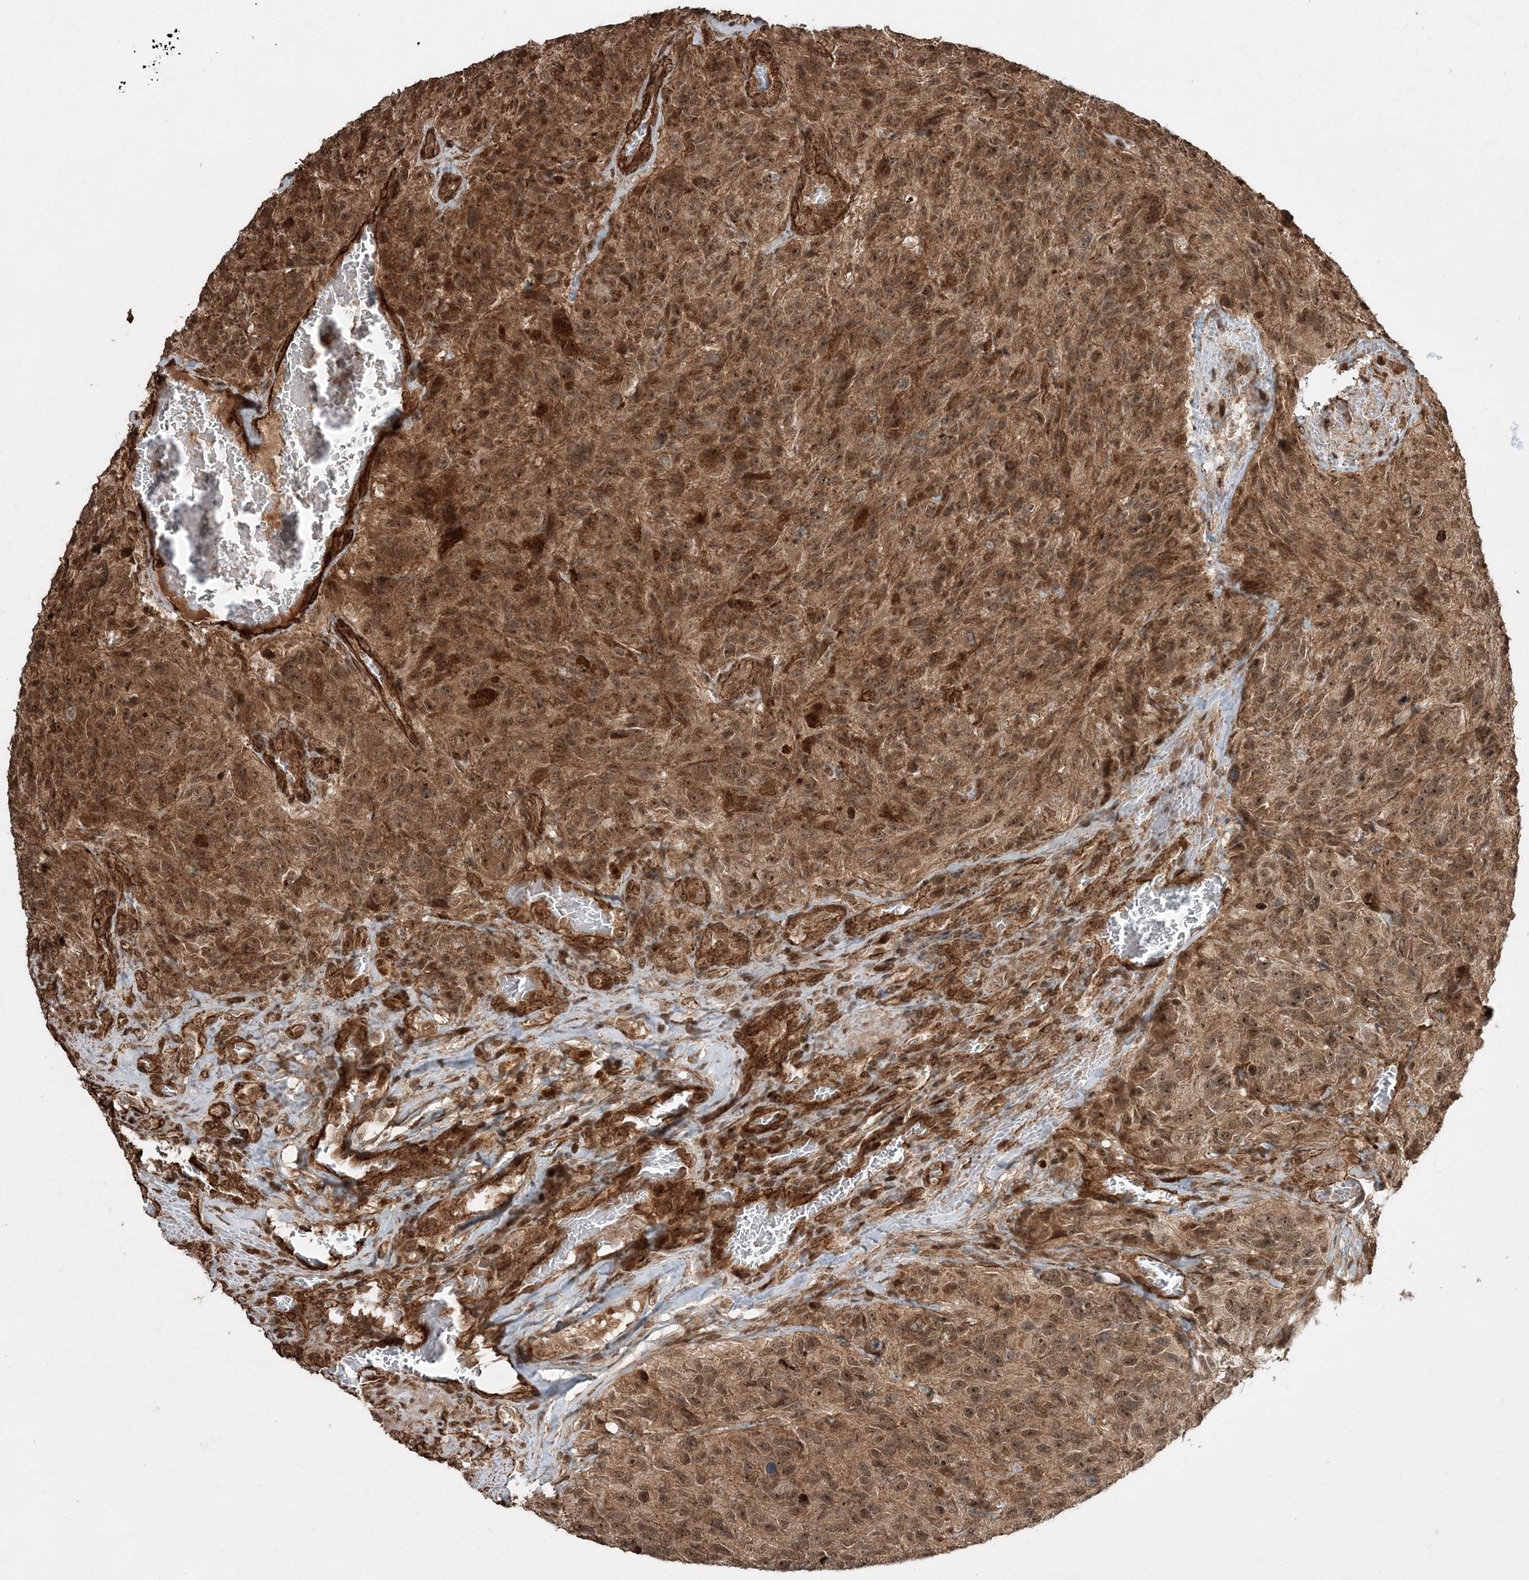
{"staining": {"intensity": "moderate", "quantity": ">75%", "location": "cytoplasmic/membranous,nuclear"}, "tissue": "glioma", "cell_type": "Tumor cells", "image_type": "cancer", "snomed": [{"axis": "morphology", "description": "Glioma, malignant, High grade"}, {"axis": "topography", "description": "Brain"}], "caption": "Immunohistochemical staining of malignant high-grade glioma displays moderate cytoplasmic/membranous and nuclear protein expression in approximately >75% of tumor cells.", "gene": "ETAA1", "patient": {"sex": "male", "age": 69}}